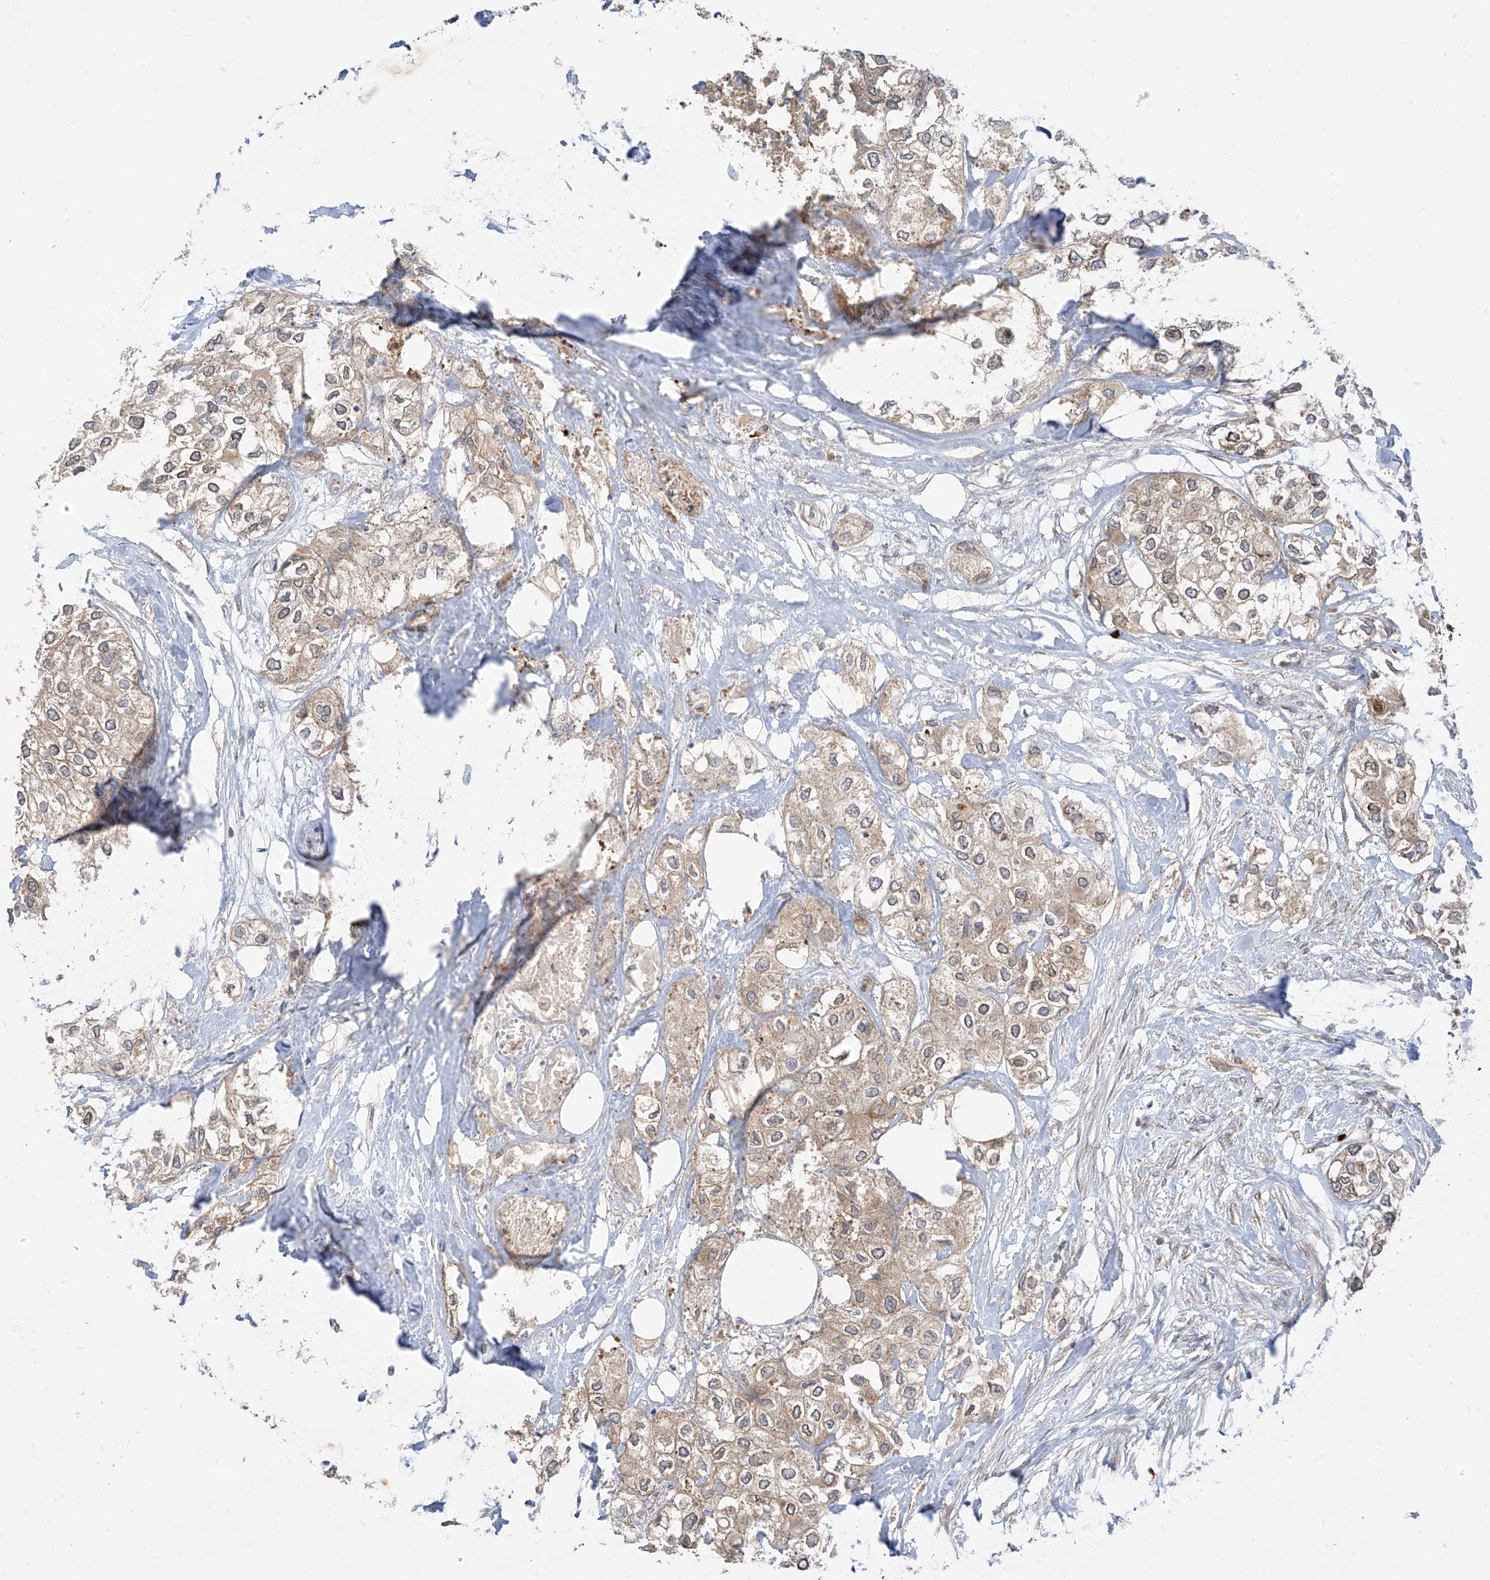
{"staining": {"intensity": "weak", "quantity": "25%-75%", "location": "cytoplasmic/membranous"}, "tissue": "urothelial cancer", "cell_type": "Tumor cells", "image_type": "cancer", "snomed": [{"axis": "morphology", "description": "Urothelial carcinoma, High grade"}, {"axis": "topography", "description": "Urinary bladder"}], "caption": "Human urothelial cancer stained with a protein marker displays weak staining in tumor cells.", "gene": "MTUS2", "patient": {"sex": "male", "age": 64}}